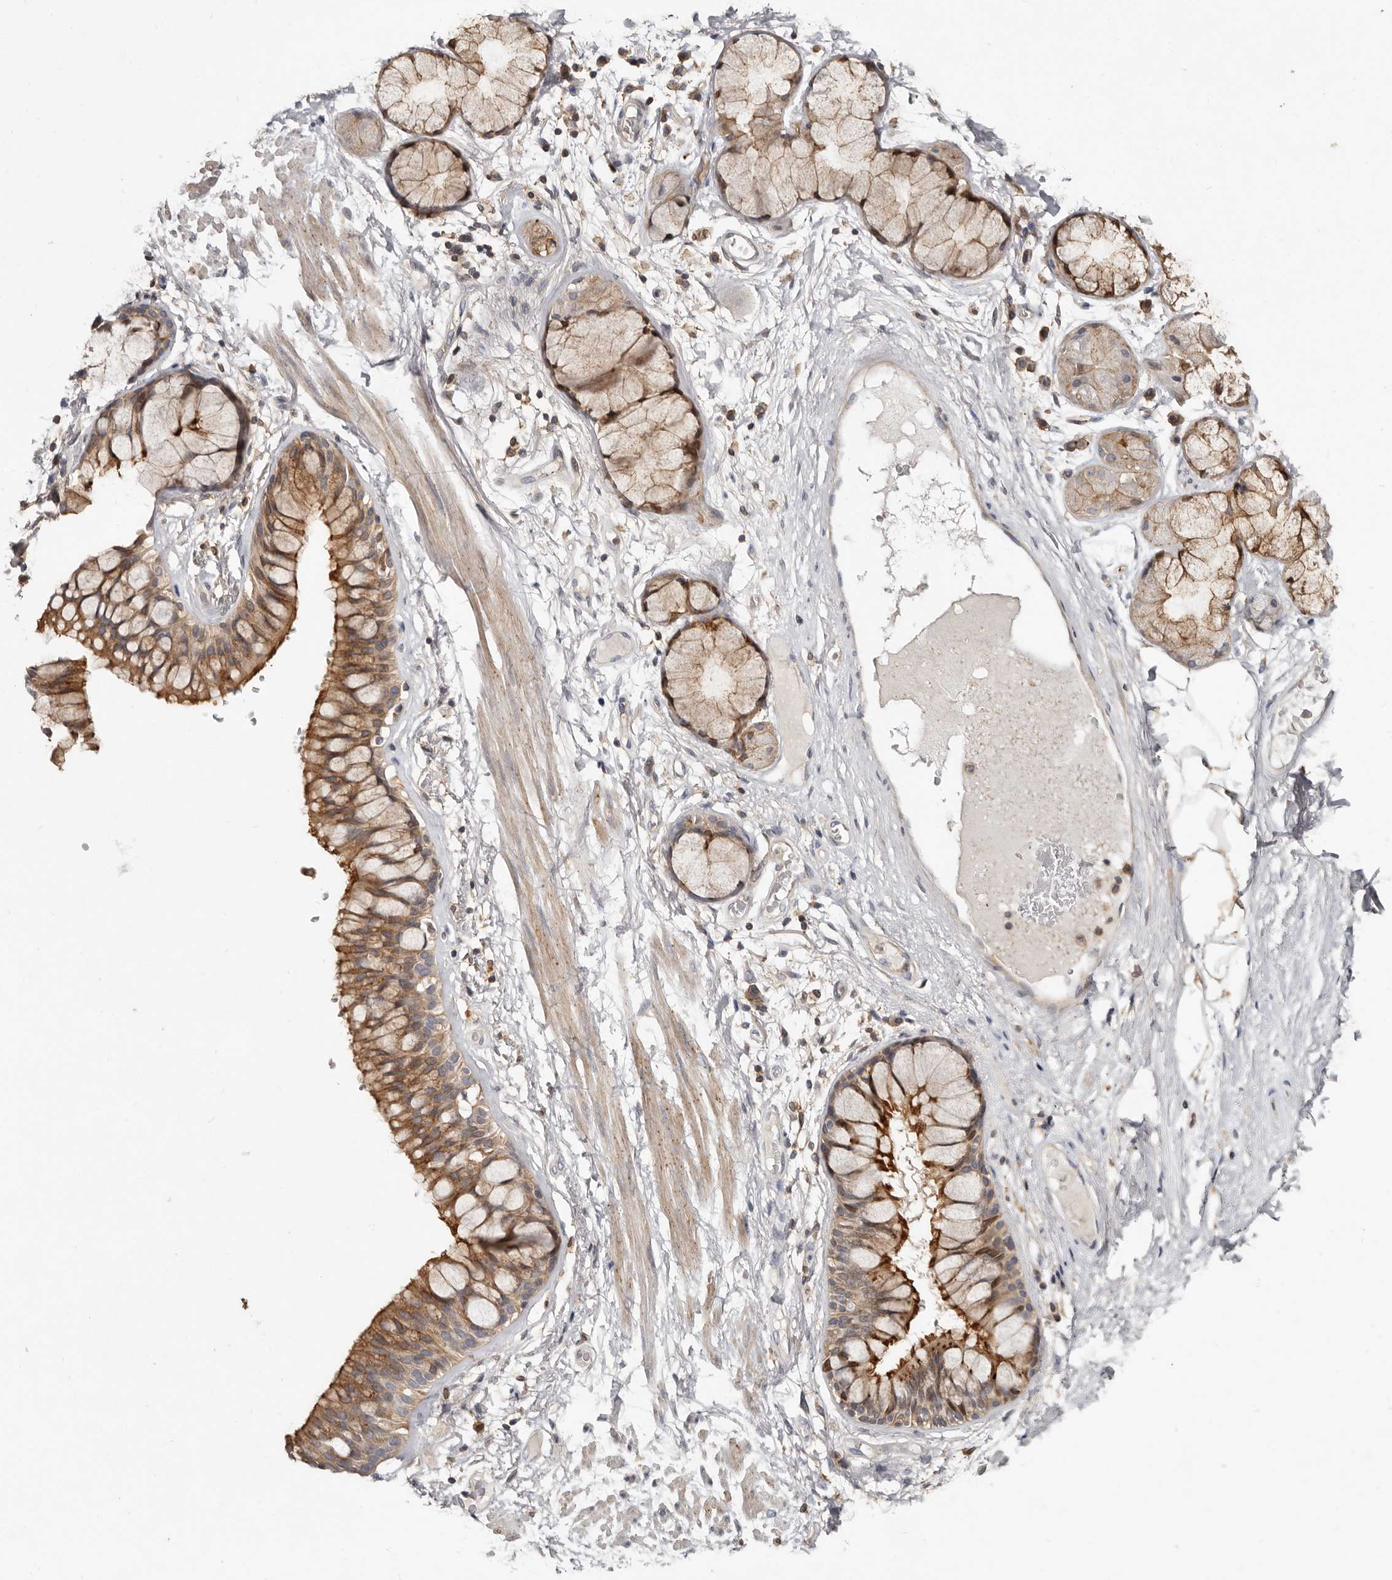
{"staining": {"intensity": "negative", "quantity": "none", "location": "none"}, "tissue": "adipose tissue", "cell_type": "Adipocytes", "image_type": "normal", "snomed": [{"axis": "morphology", "description": "Normal tissue, NOS"}, {"axis": "topography", "description": "Bronchus"}], "caption": "Immunohistochemical staining of normal human adipose tissue reveals no significant staining in adipocytes. (Brightfield microscopy of DAB (3,3'-diaminobenzidine) immunohistochemistry at high magnification).", "gene": "KIF26B", "patient": {"sex": "male", "age": 66}}